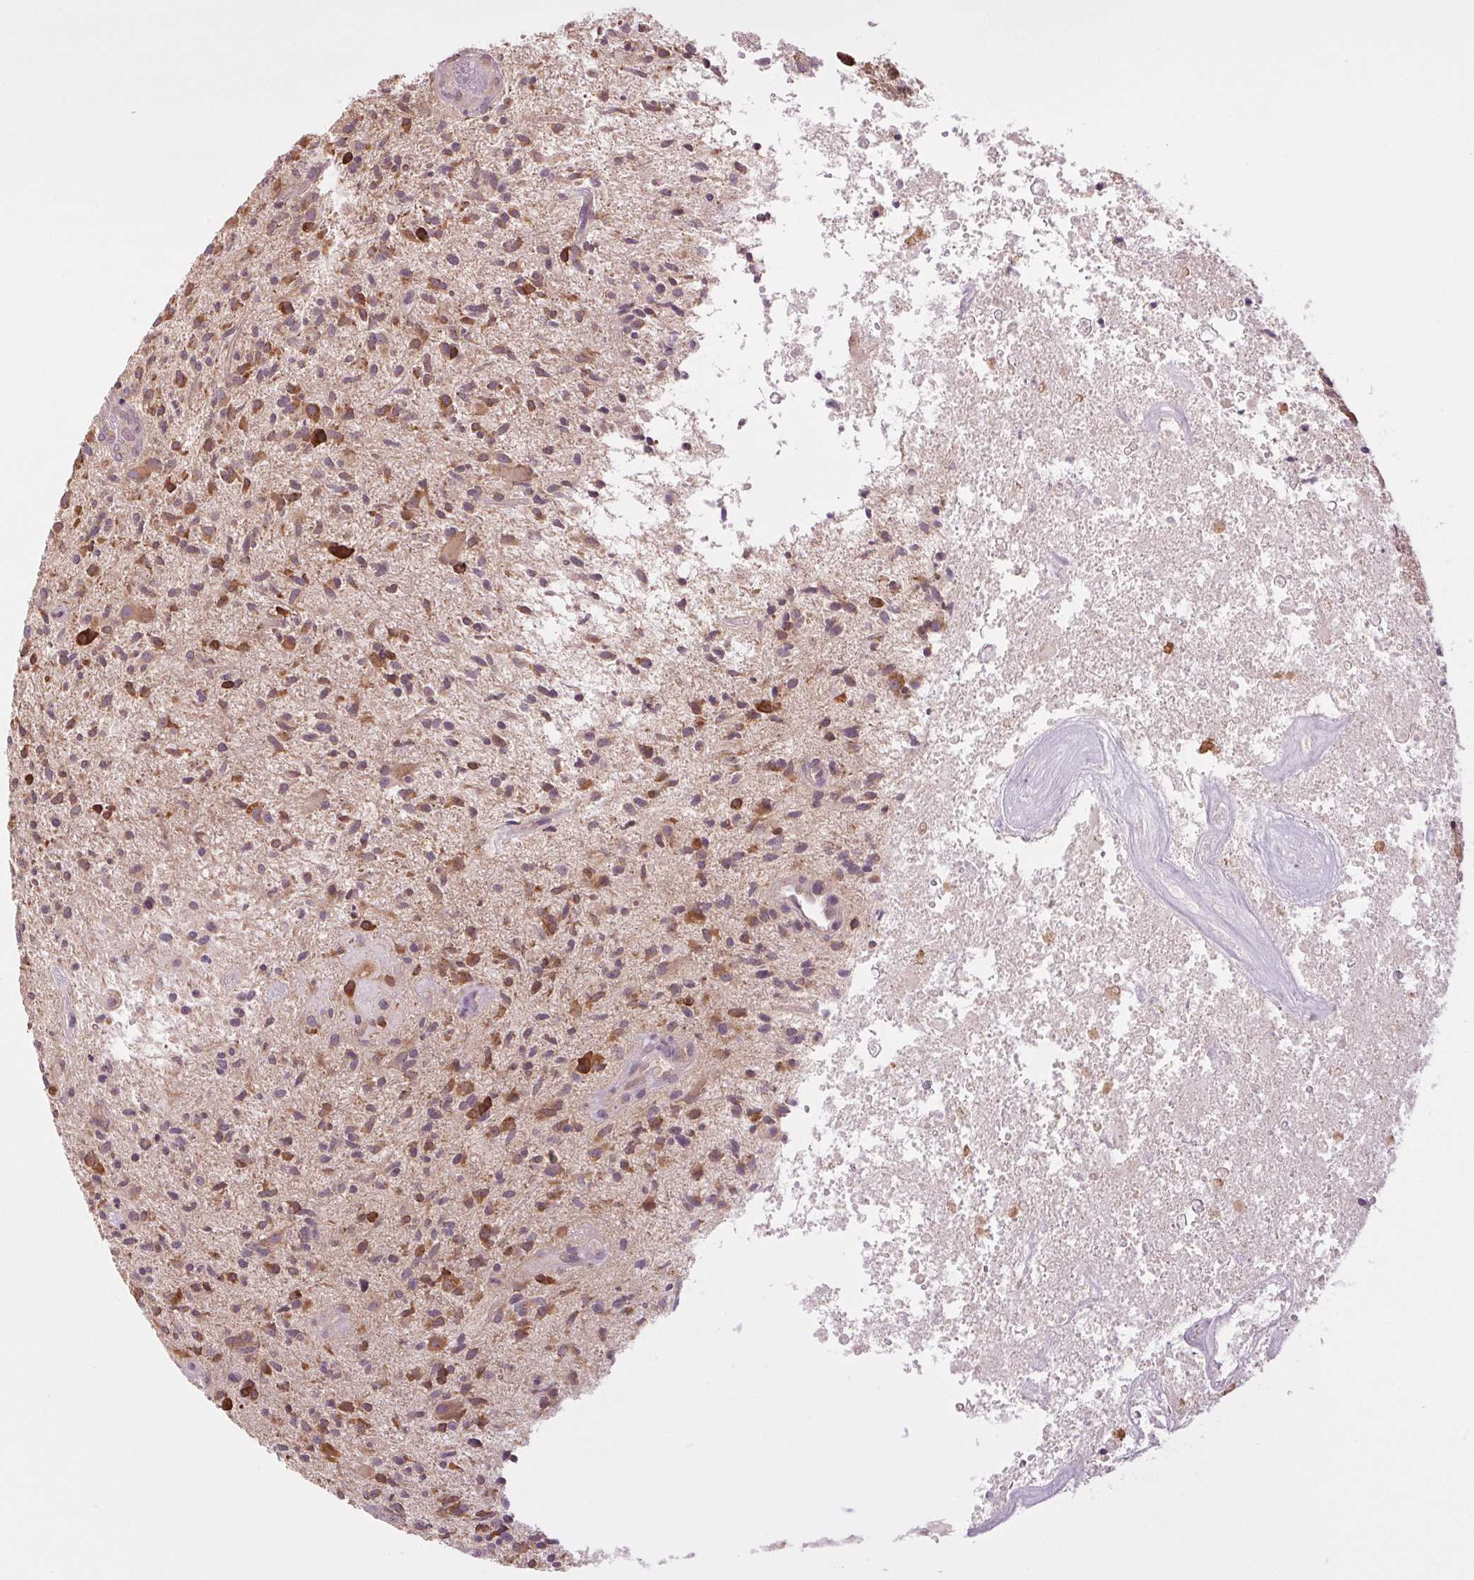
{"staining": {"intensity": "moderate", "quantity": ">75%", "location": "cytoplasmic/membranous"}, "tissue": "glioma", "cell_type": "Tumor cells", "image_type": "cancer", "snomed": [{"axis": "morphology", "description": "Glioma, malignant, High grade"}, {"axis": "topography", "description": "Brain"}], "caption": "Immunohistochemical staining of malignant high-grade glioma exhibits medium levels of moderate cytoplasmic/membranous expression in approximately >75% of tumor cells.", "gene": "MAP3K5", "patient": {"sex": "male", "age": 55}}